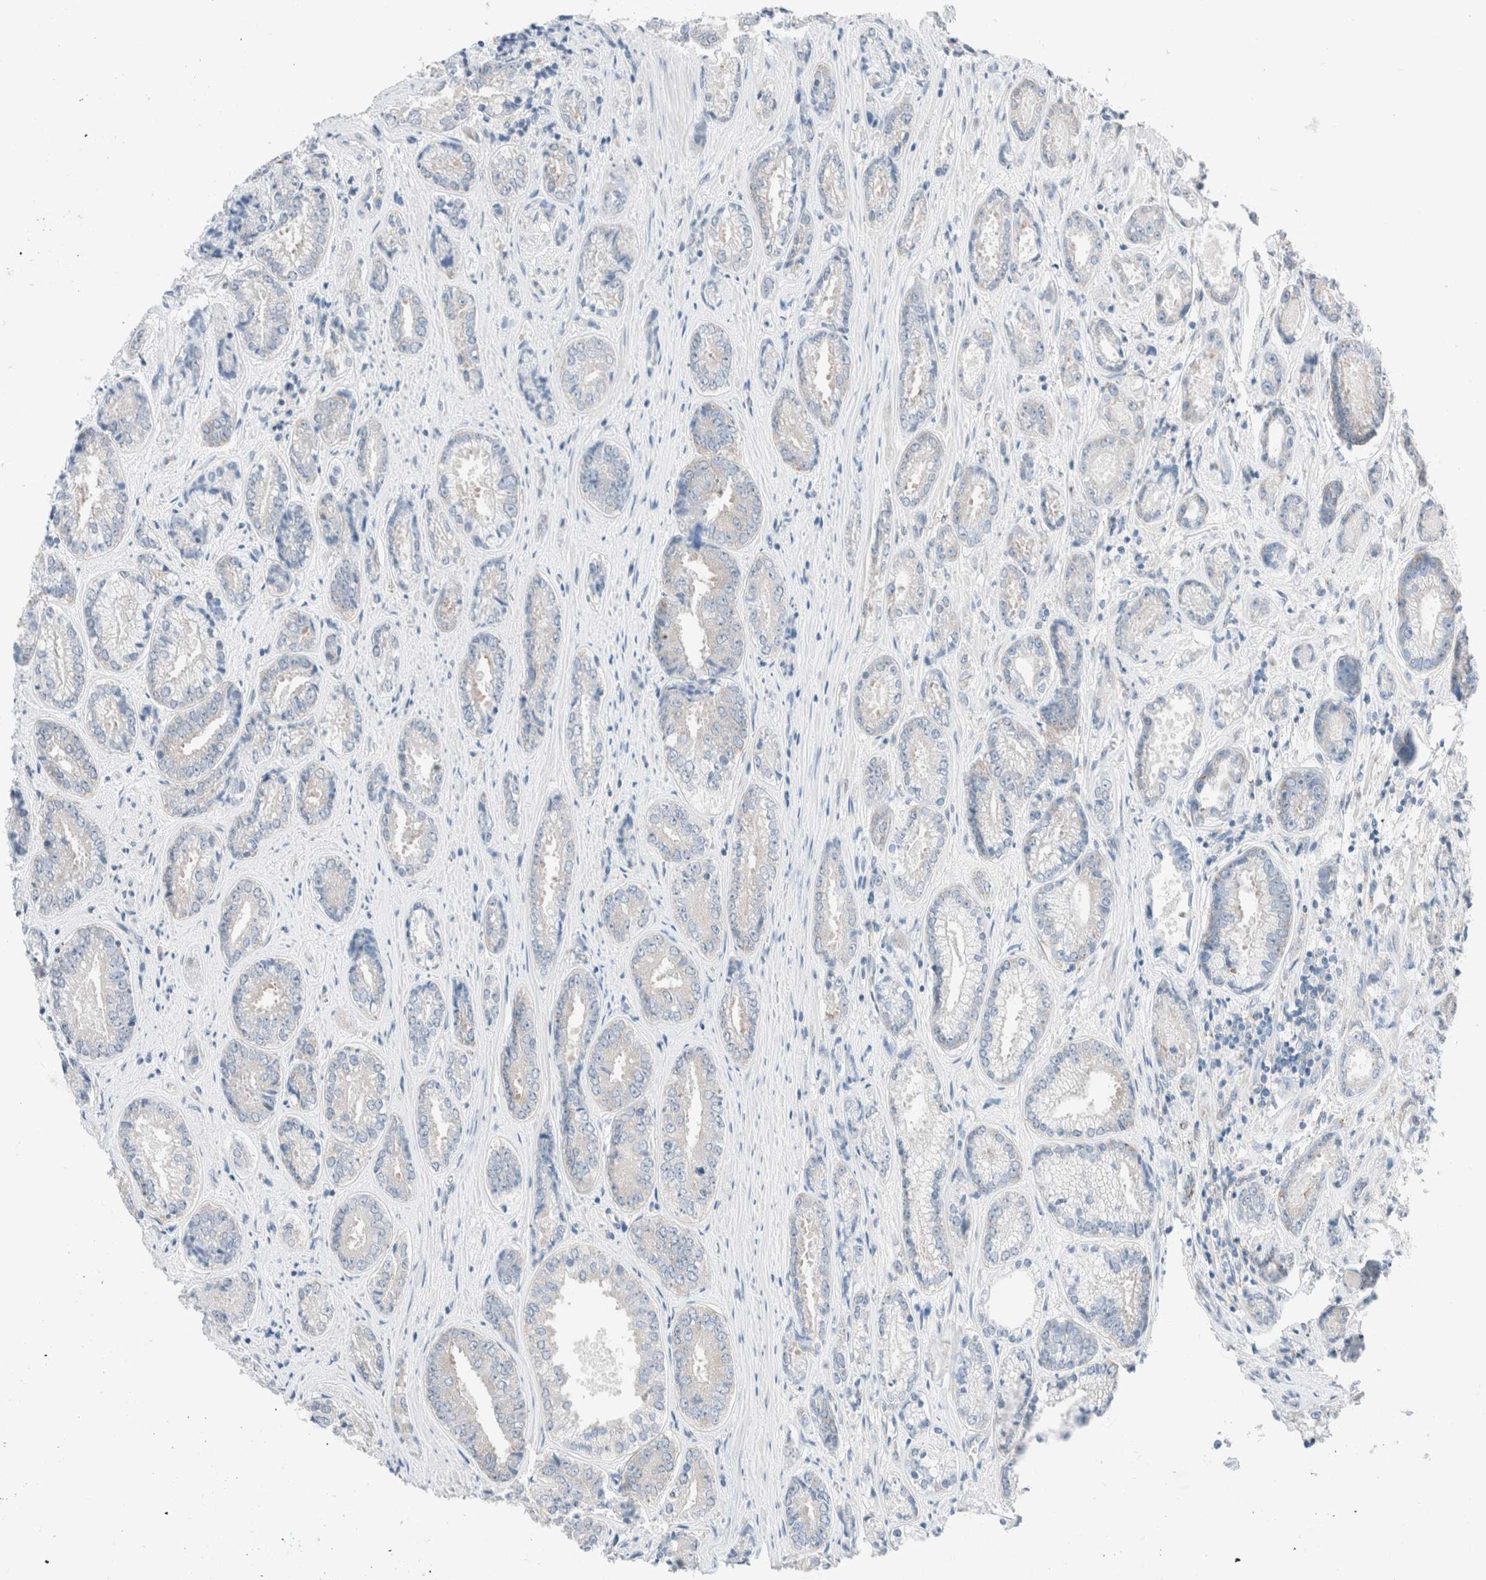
{"staining": {"intensity": "negative", "quantity": "none", "location": "none"}, "tissue": "prostate cancer", "cell_type": "Tumor cells", "image_type": "cancer", "snomed": [{"axis": "morphology", "description": "Adenocarcinoma, High grade"}, {"axis": "topography", "description": "Prostate"}], "caption": "IHC micrograph of neoplastic tissue: high-grade adenocarcinoma (prostate) stained with DAB (3,3'-diaminobenzidine) exhibits no significant protein expression in tumor cells. The staining is performed using DAB brown chromogen with nuclei counter-stained in using hematoxylin.", "gene": "CASC3", "patient": {"sex": "male", "age": 61}}